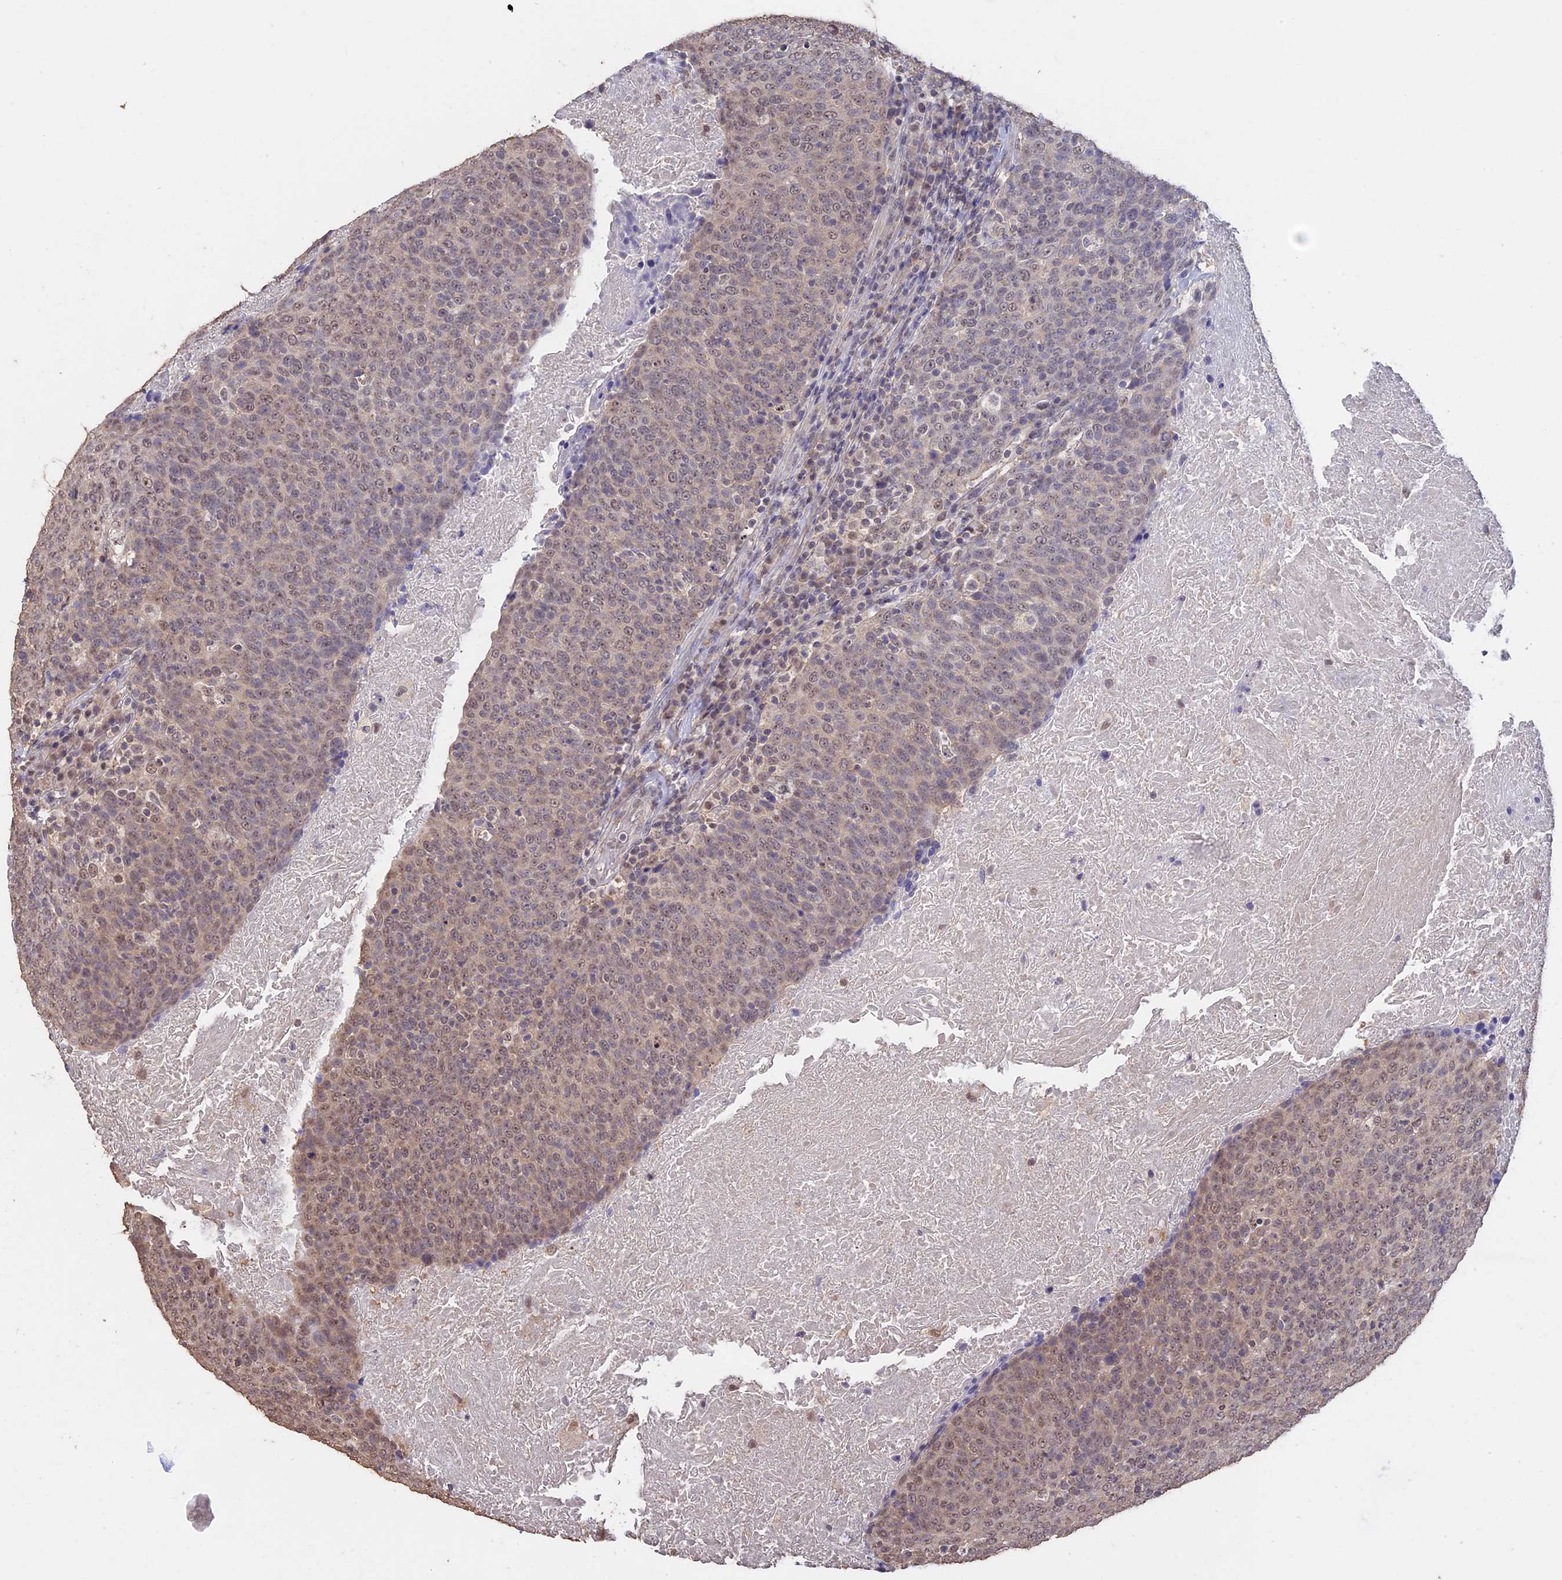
{"staining": {"intensity": "weak", "quantity": ">75%", "location": "nuclear"}, "tissue": "head and neck cancer", "cell_type": "Tumor cells", "image_type": "cancer", "snomed": [{"axis": "morphology", "description": "Squamous cell carcinoma, NOS"}, {"axis": "morphology", "description": "Squamous cell carcinoma, metastatic, NOS"}, {"axis": "topography", "description": "Lymph node"}, {"axis": "topography", "description": "Head-Neck"}], "caption": "Head and neck metastatic squamous cell carcinoma was stained to show a protein in brown. There is low levels of weak nuclear positivity in approximately >75% of tumor cells.", "gene": "PSMC6", "patient": {"sex": "male", "age": 62}}